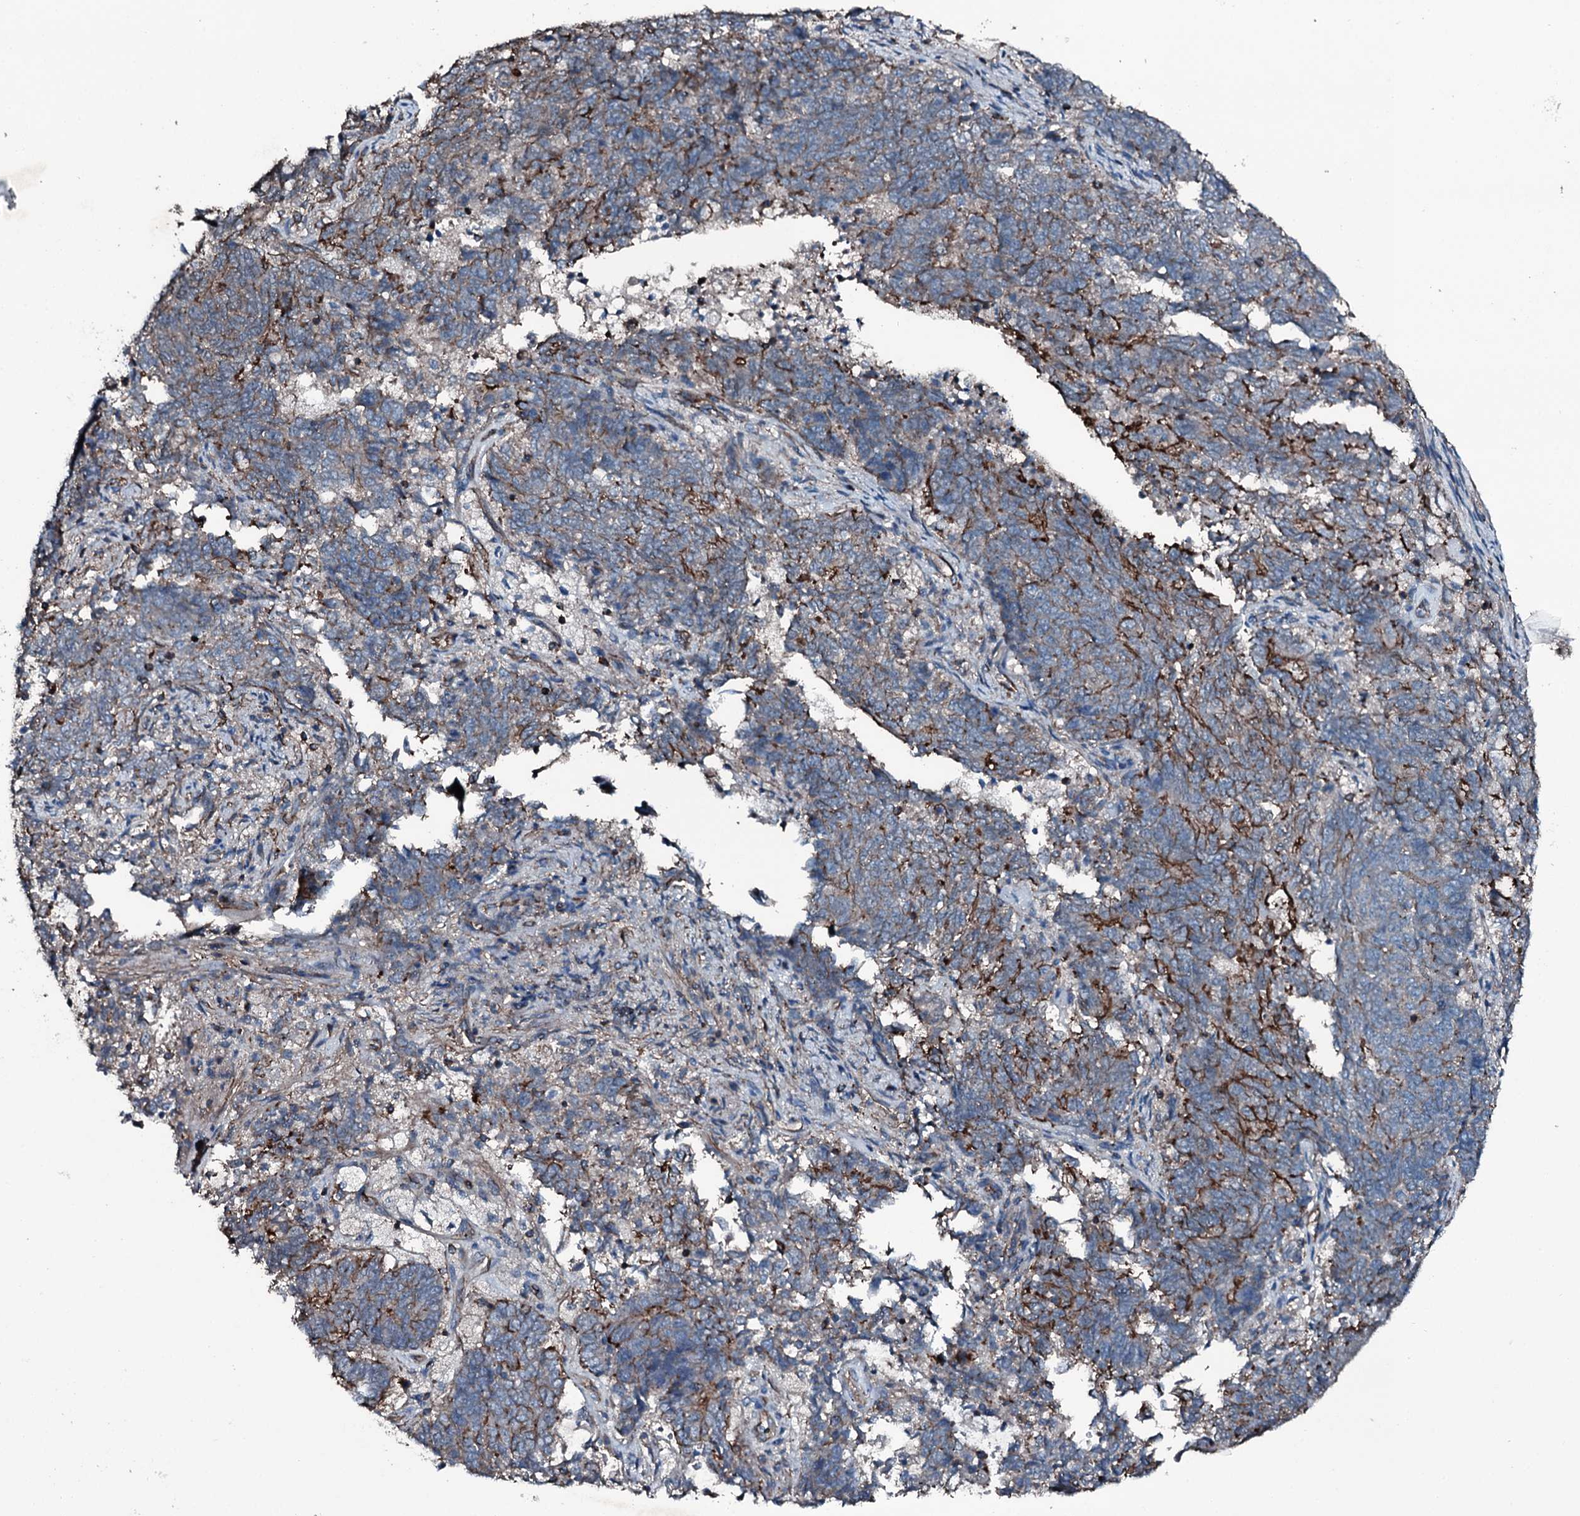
{"staining": {"intensity": "moderate", "quantity": "25%-75%", "location": "cytoplasmic/membranous"}, "tissue": "endometrial cancer", "cell_type": "Tumor cells", "image_type": "cancer", "snomed": [{"axis": "morphology", "description": "Adenocarcinoma, NOS"}, {"axis": "topography", "description": "Endometrium"}], "caption": "Immunohistochemical staining of endometrial adenocarcinoma displays moderate cytoplasmic/membranous protein expression in about 25%-75% of tumor cells.", "gene": "SLC25A38", "patient": {"sex": "female", "age": 80}}